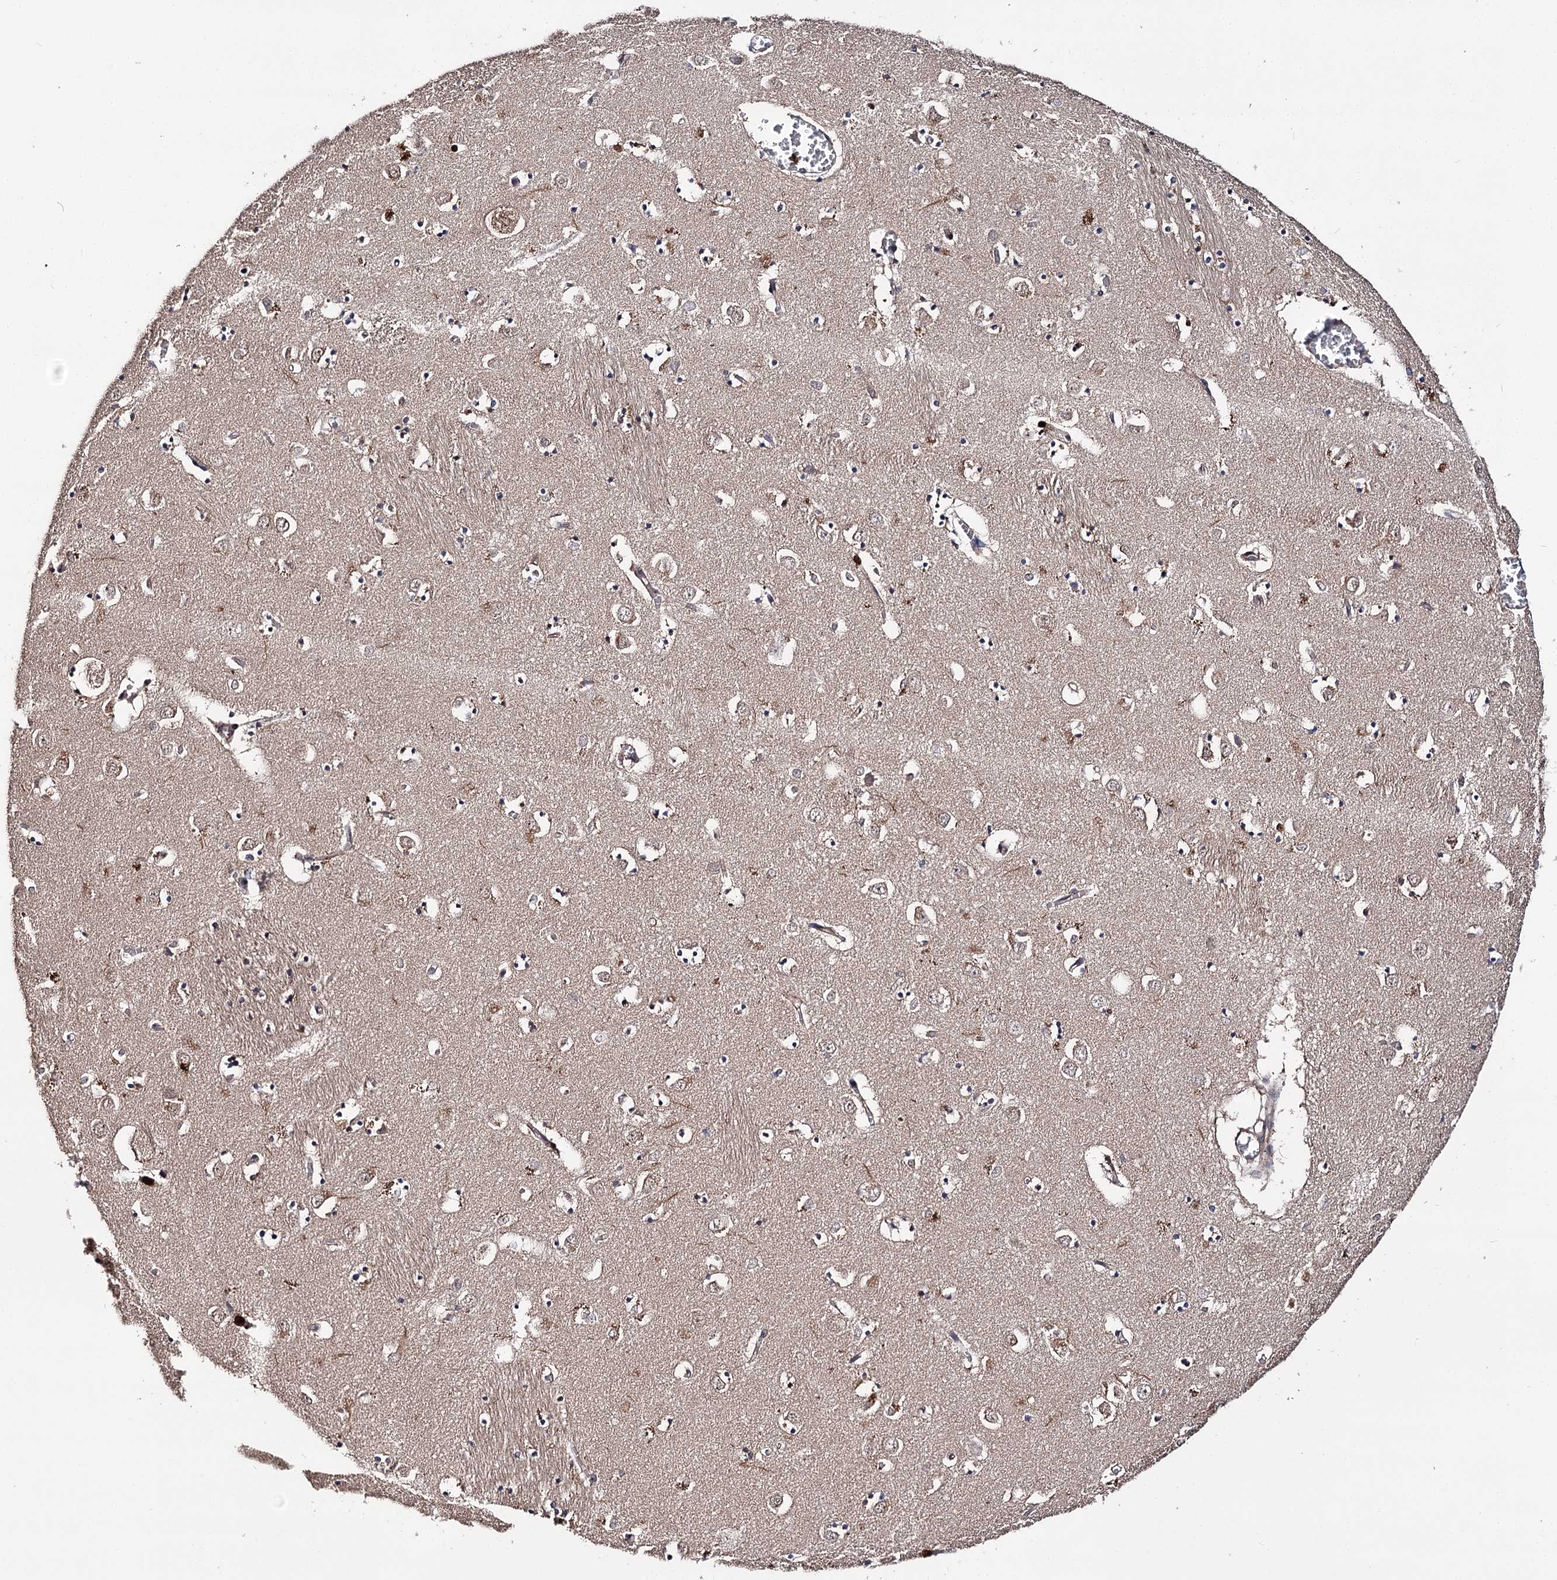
{"staining": {"intensity": "weak", "quantity": "25%-75%", "location": "cytoplasmic/membranous"}, "tissue": "caudate", "cell_type": "Glial cells", "image_type": "normal", "snomed": [{"axis": "morphology", "description": "Normal tissue, NOS"}, {"axis": "topography", "description": "Lateral ventricle wall"}], "caption": "Protein staining shows weak cytoplasmic/membranous staining in approximately 25%-75% of glial cells in benign caudate.", "gene": "MINDY3", "patient": {"sex": "male", "age": 70}}